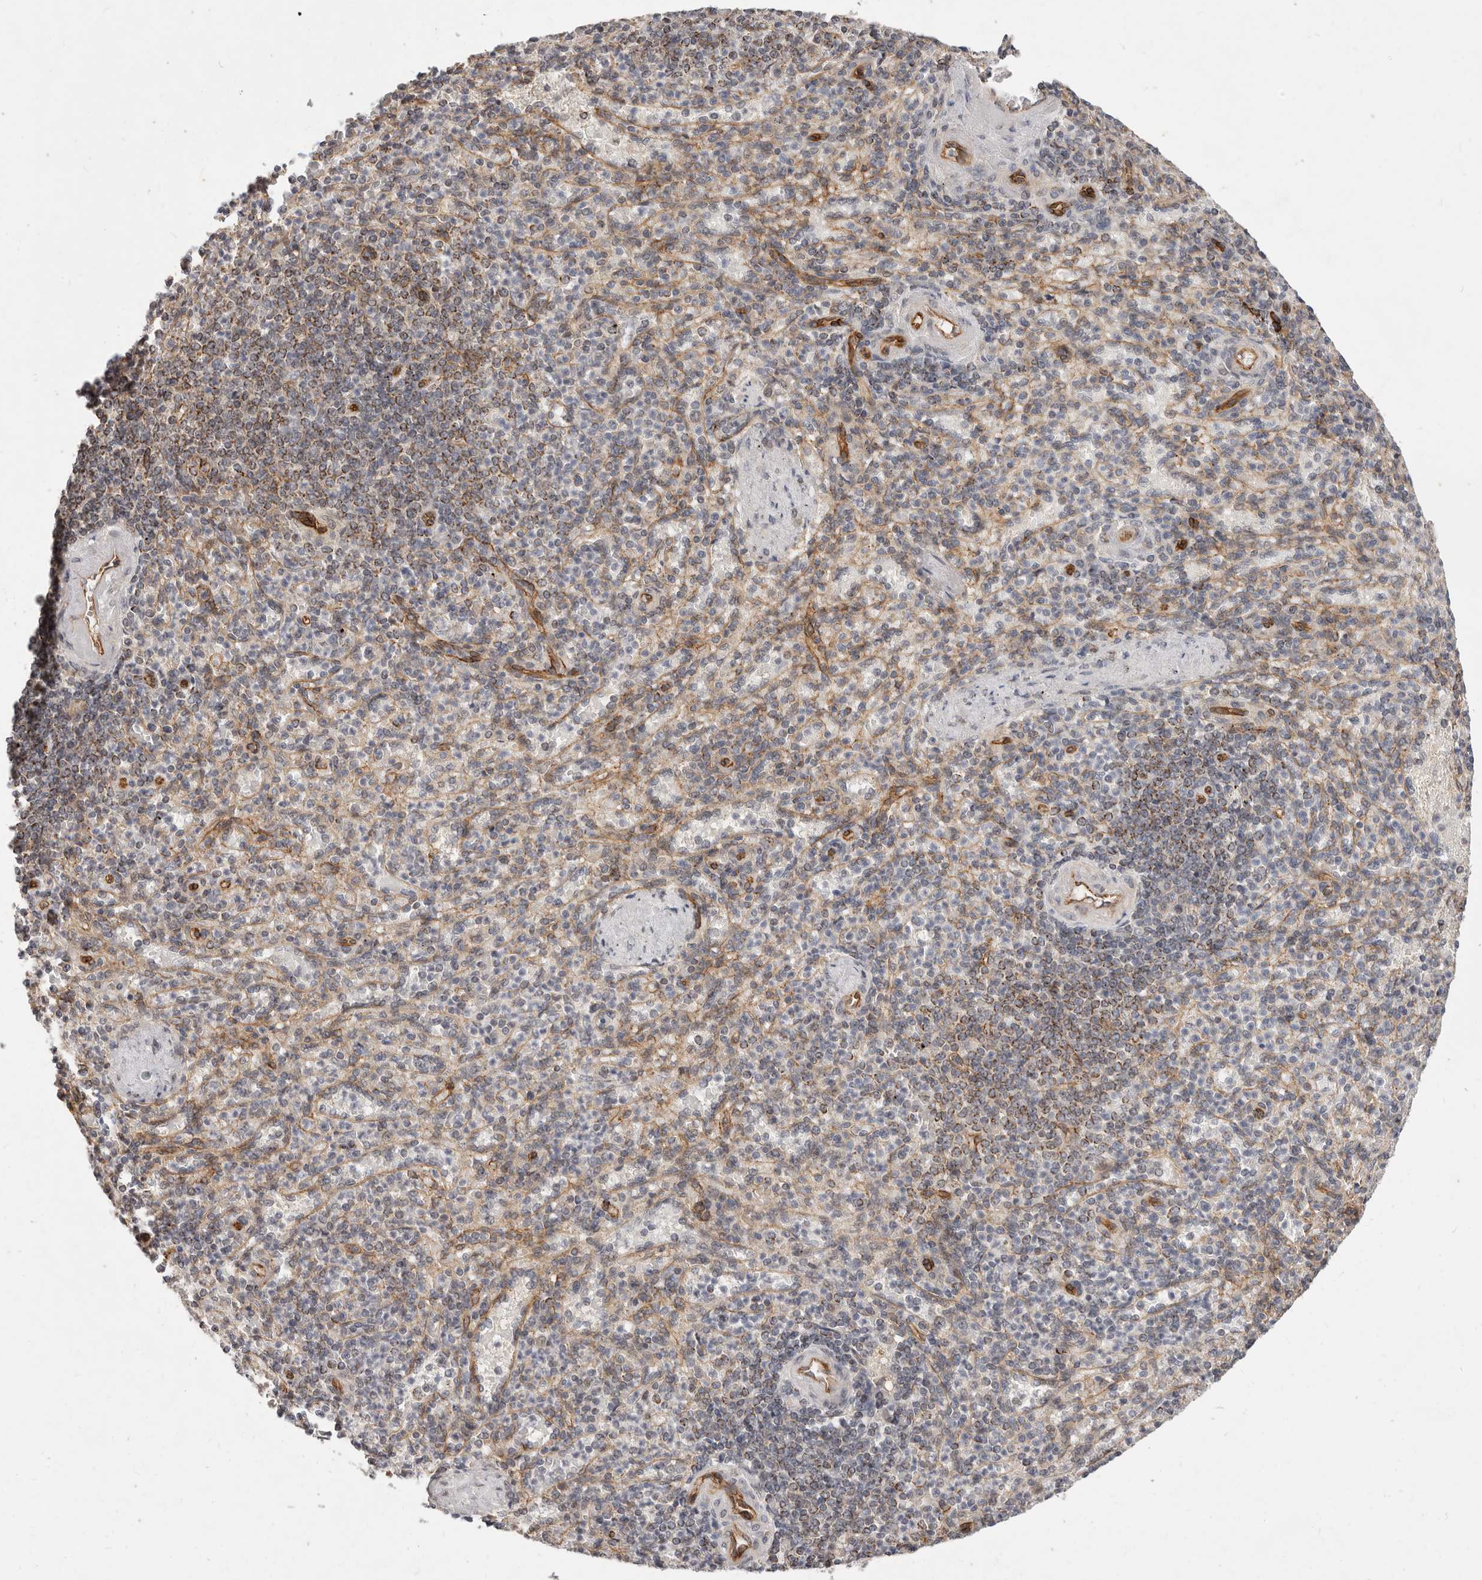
{"staining": {"intensity": "moderate", "quantity": "<25%", "location": "cytoplasmic/membranous"}, "tissue": "spleen", "cell_type": "Cells in red pulp", "image_type": "normal", "snomed": [{"axis": "morphology", "description": "Normal tissue, NOS"}, {"axis": "topography", "description": "Spleen"}], "caption": "IHC (DAB) staining of benign human spleen exhibits moderate cytoplasmic/membranous protein staining in approximately <25% of cells in red pulp. Nuclei are stained in blue.", "gene": "USP49", "patient": {"sex": "female", "age": 74}}